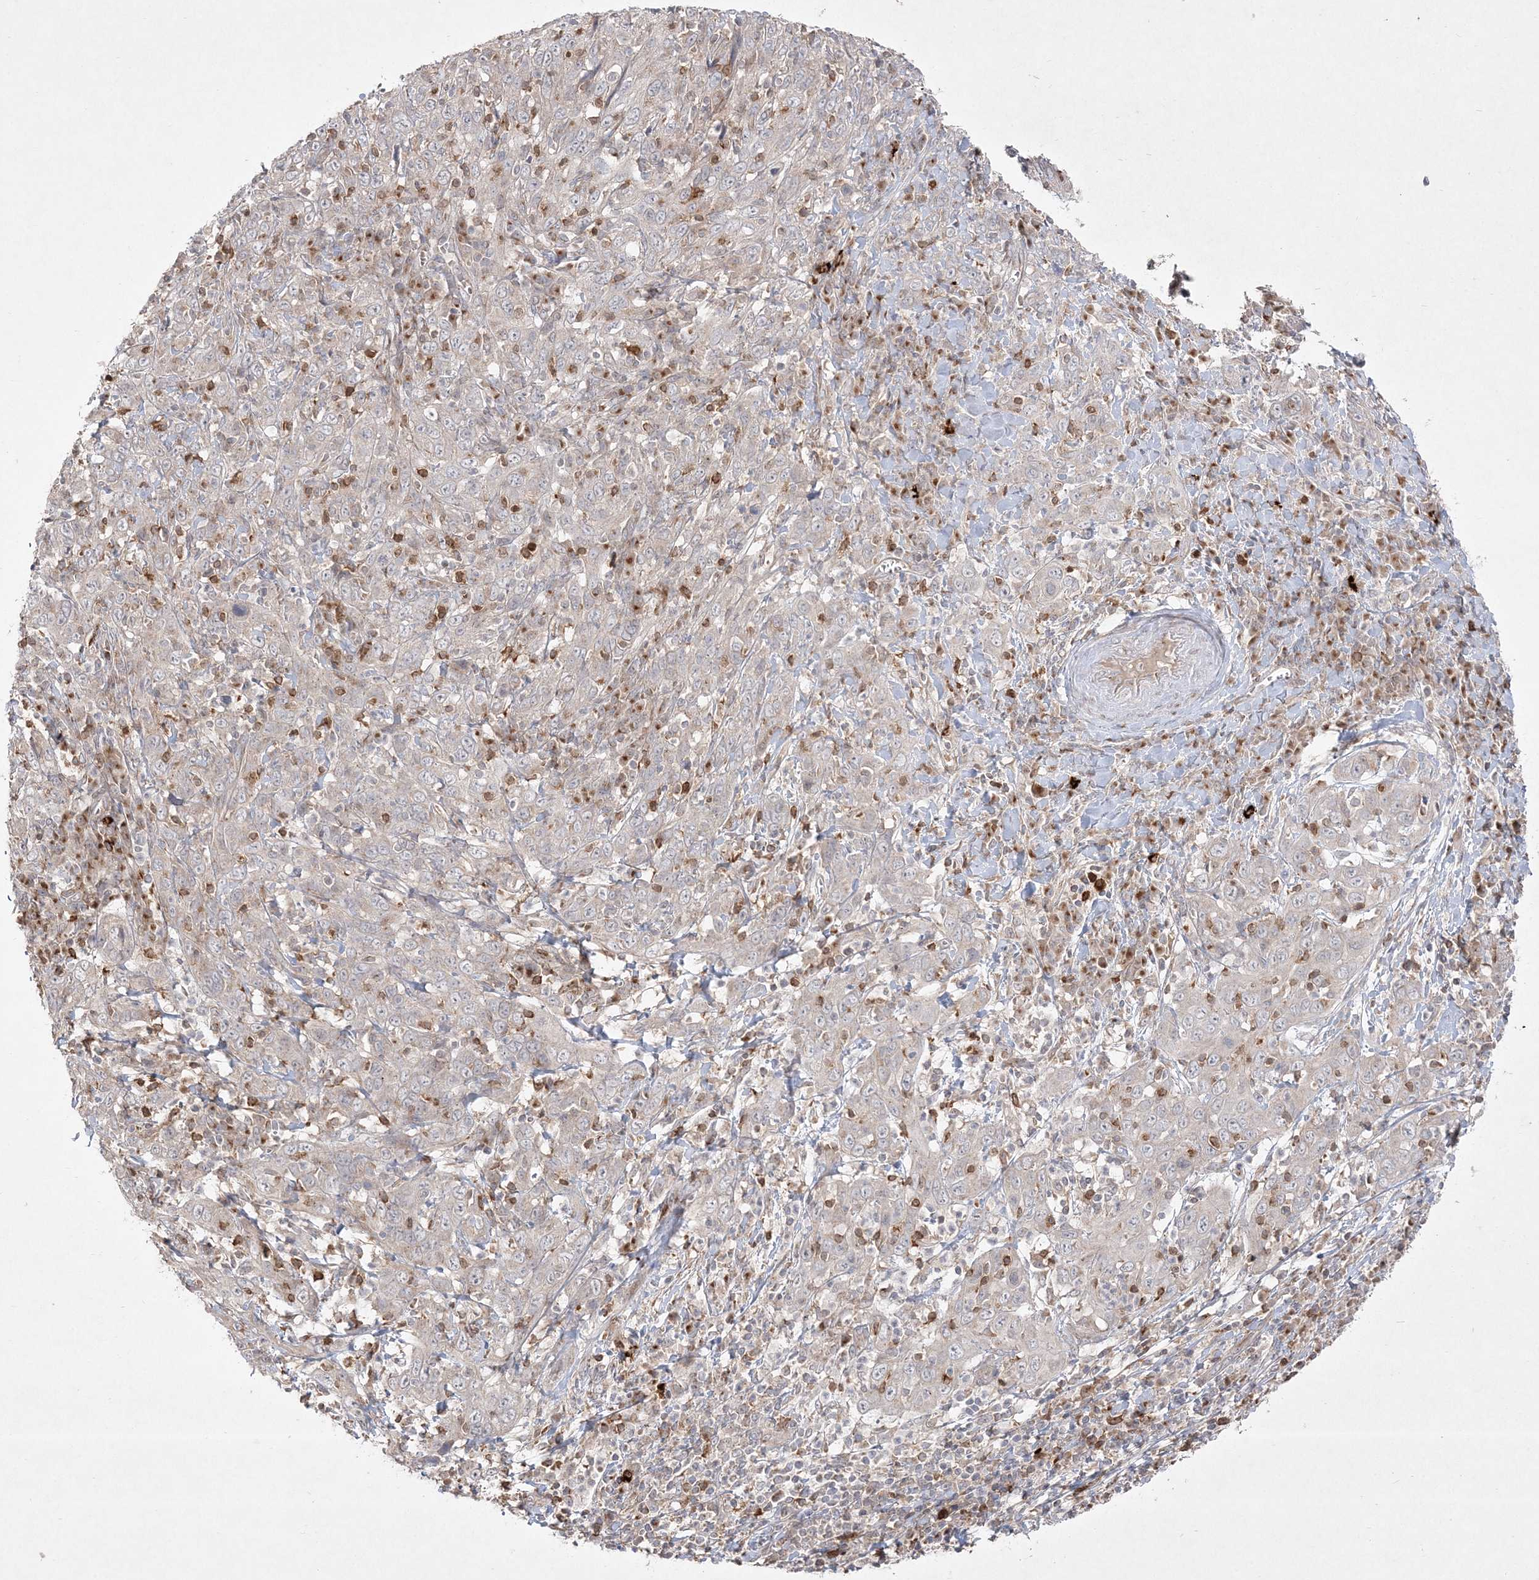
{"staining": {"intensity": "negative", "quantity": "none", "location": "none"}, "tissue": "cervical cancer", "cell_type": "Tumor cells", "image_type": "cancer", "snomed": [{"axis": "morphology", "description": "Squamous cell carcinoma, NOS"}, {"axis": "topography", "description": "Cervix"}], "caption": "Immunohistochemical staining of human cervical cancer (squamous cell carcinoma) reveals no significant staining in tumor cells.", "gene": "CLNK", "patient": {"sex": "female", "age": 46}}